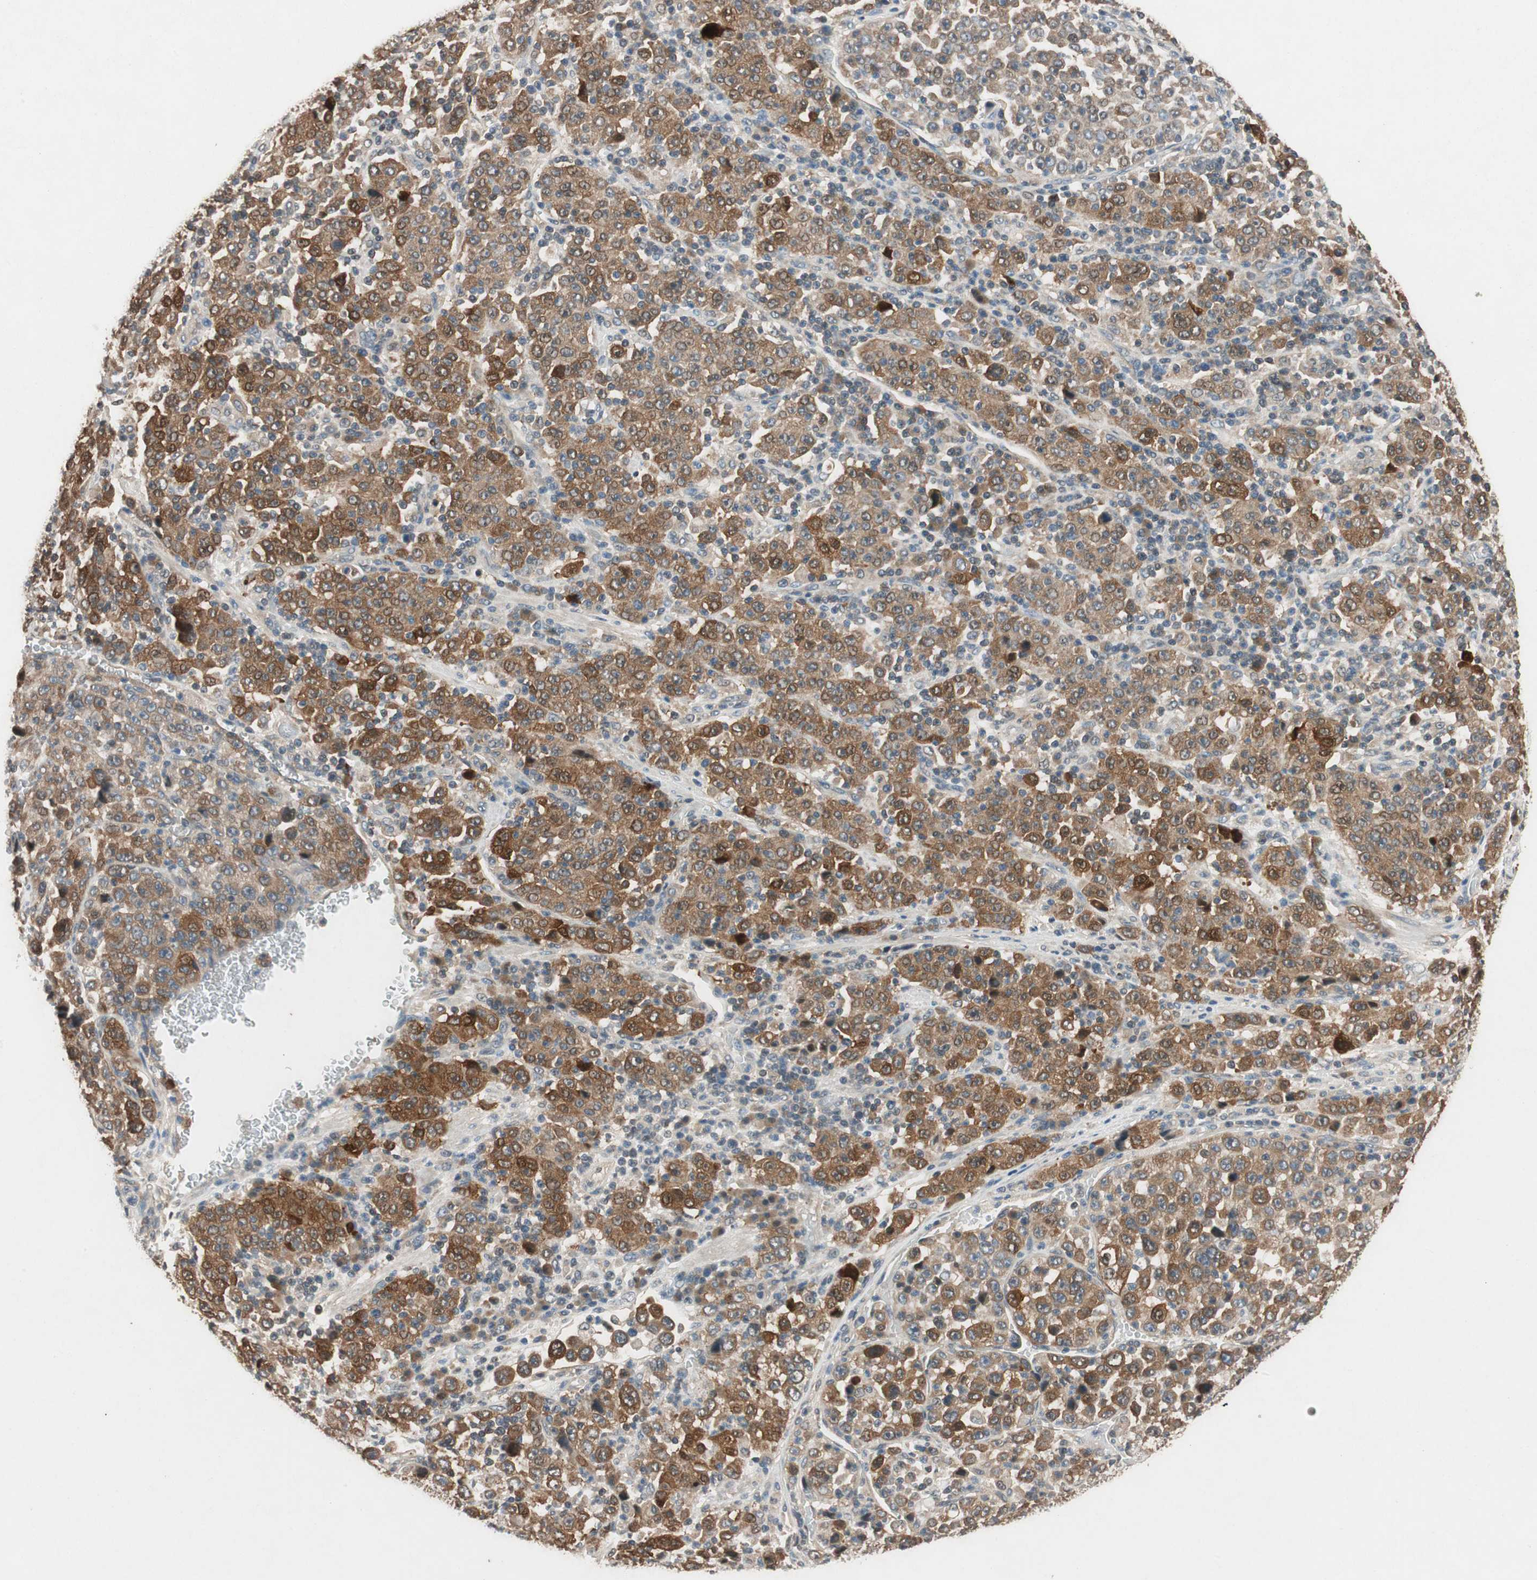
{"staining": {"intensity": "weak", "quantity": "<25%", "location": "cytoplasmic/membranous,nuclear"}, "tissue": "stomach cancer", "cell_type": "Tumor cells", "image_type": "cancer", "snomed": [{"axis": "morphology", "description": "Normal tissue, NOS"}, {"axis": "morphology", "description": "Adenocarcinoma, NOS"}, {"axis": "topography", "description": "Stomach, upper"}, {"axis": "topography", "description": "Stomach"}], "caption": "Immunohistochemistry (IHC) micrograph of neoplastic tissue: stomach cancer (adenocarcinoma) stained with DAB (3,3'-diaminobenzidine) reveals no significant protein positivity in tumor cells.", "gene": "SERPINB5", "patient": {"sex": "male", "age": 59}}